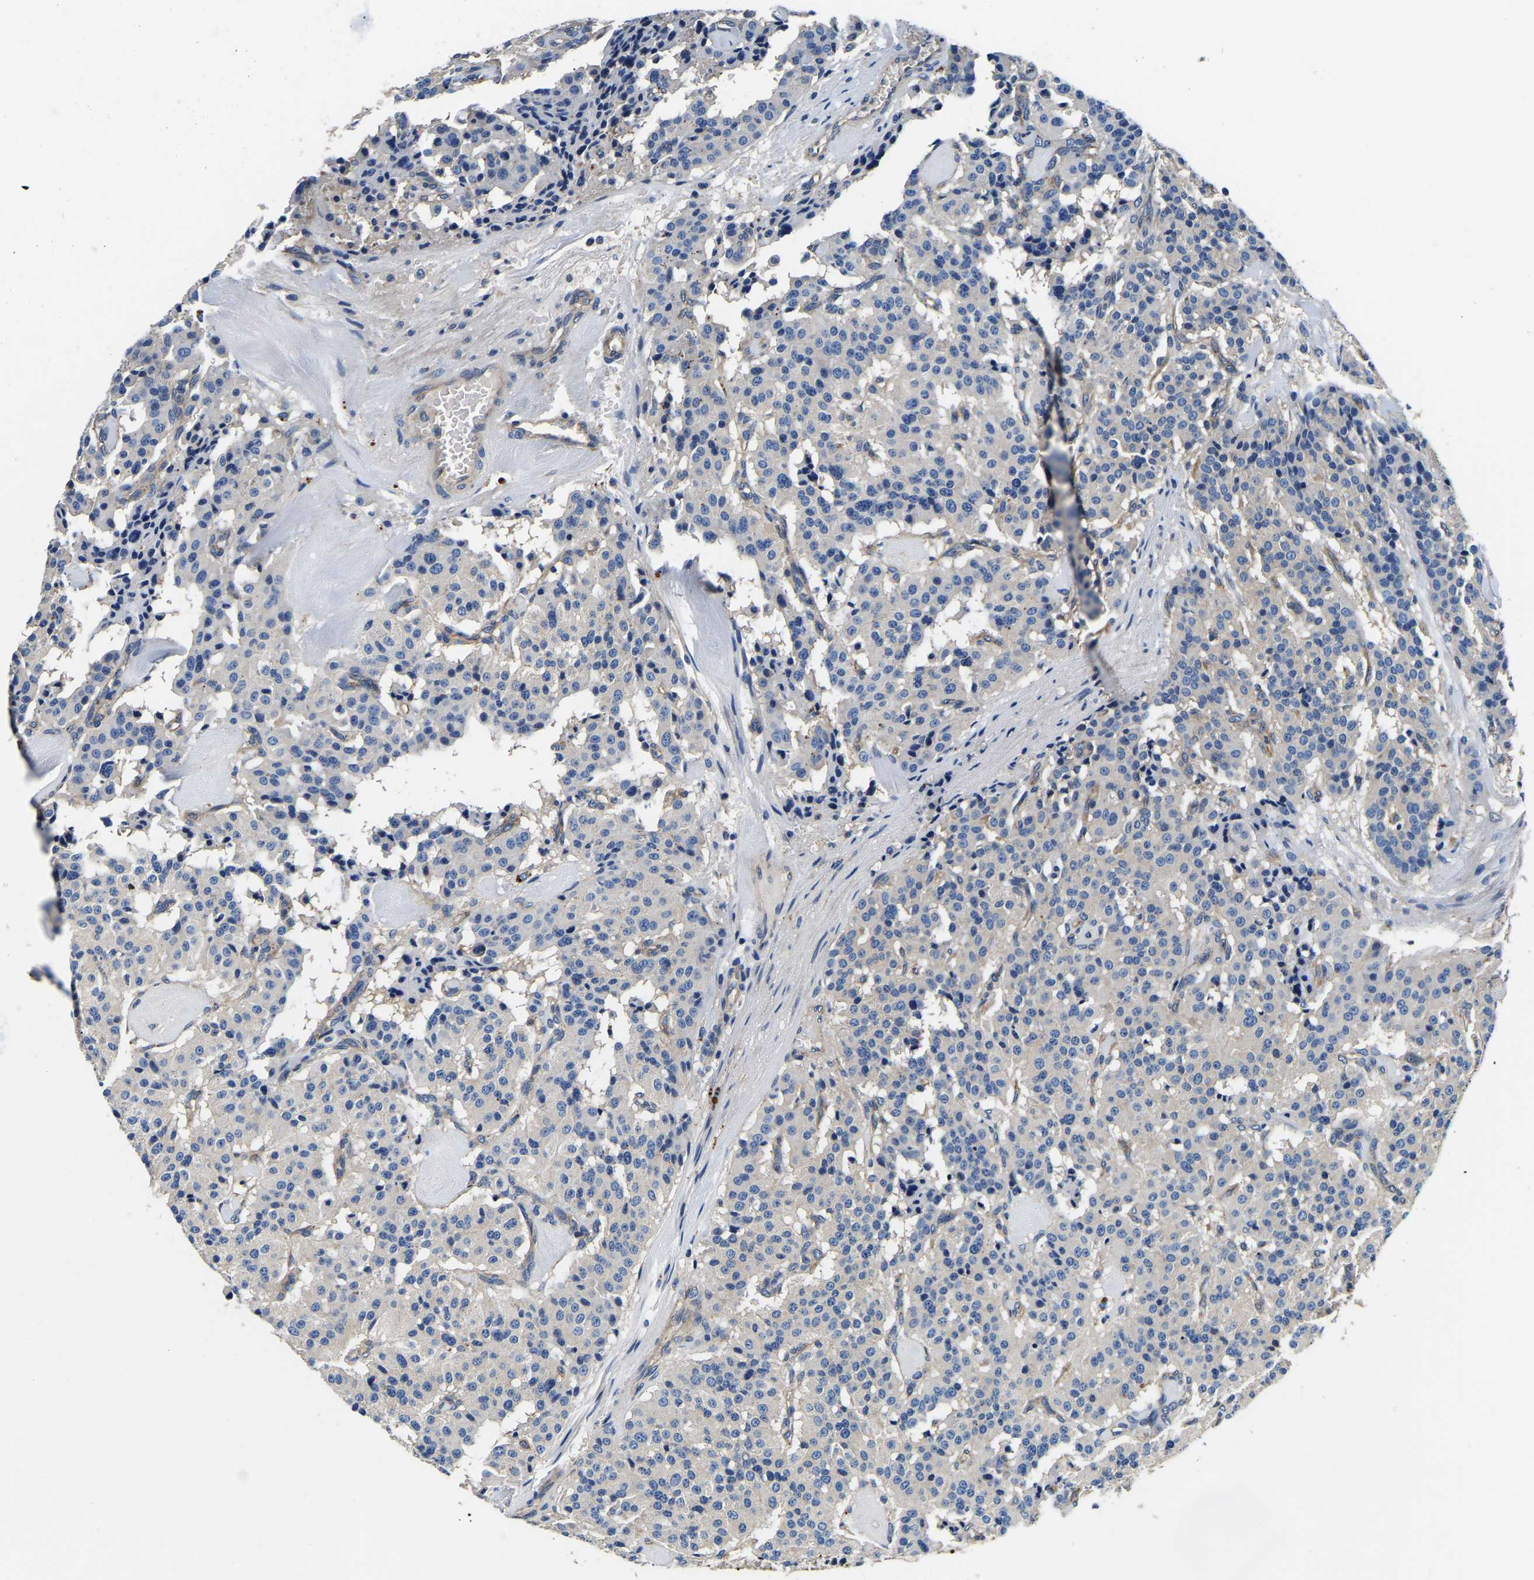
{"staining": {"intensity": "negative", "quantity": "none", "location": "none"}, "tissue": "carcinoid", "cell_type": "Tumor cells", "image_type": "cancer", "snomed": [{"axis": "morphology", "description": "Carcinoid, malignant, NOS"}, {"axis": "topography", "description": "Lung"}], "caption": "Tumor cells show no significant staining in malignant carcinoid.", "gene": "SH3GLB1", "patient": {"sex": "male", "age": 30}}